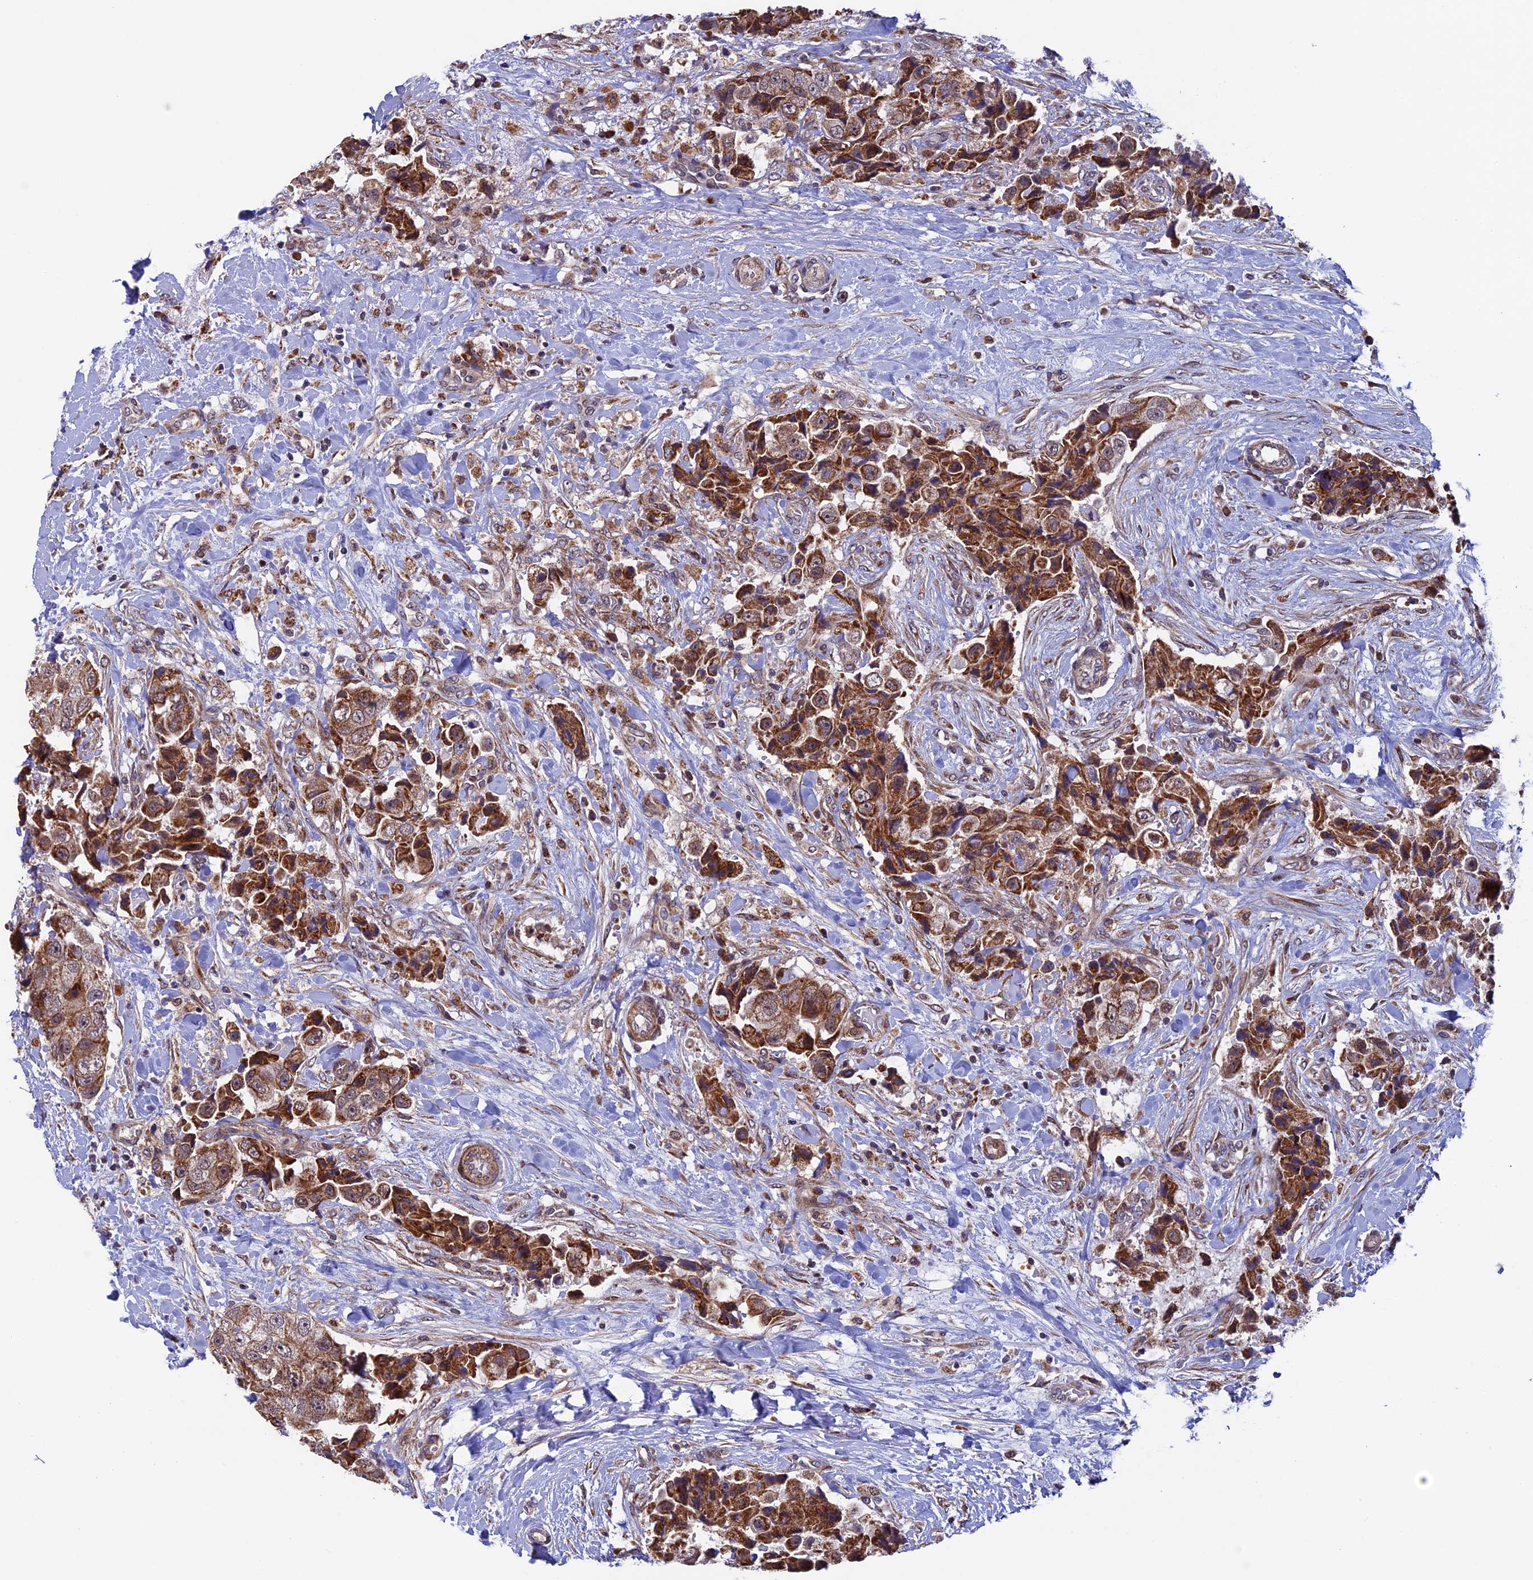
{"staining": {"intensity": "strong", "quantity": ">75%", "location": "cytoplasmic/membranous"}, "tissue": "breast cancer", "cell_type": "Tumor cells", "image_type": "cancer", "snomed": [{"axis": "morphology", "description": "Normal tissue, NOS"}, {"axis": "morphology", "description": "Duct carcinoma"}, {"axis": "topography", "description": "Breast"}], "caption": "A histopathology image of breast infiltrating ductal carcinoma stained for a protein displays strong cytoplasmic/membranous brown staining in tumor cells.", "gene": "RNF17", "patient": {"sex": "female", "age": 62}}